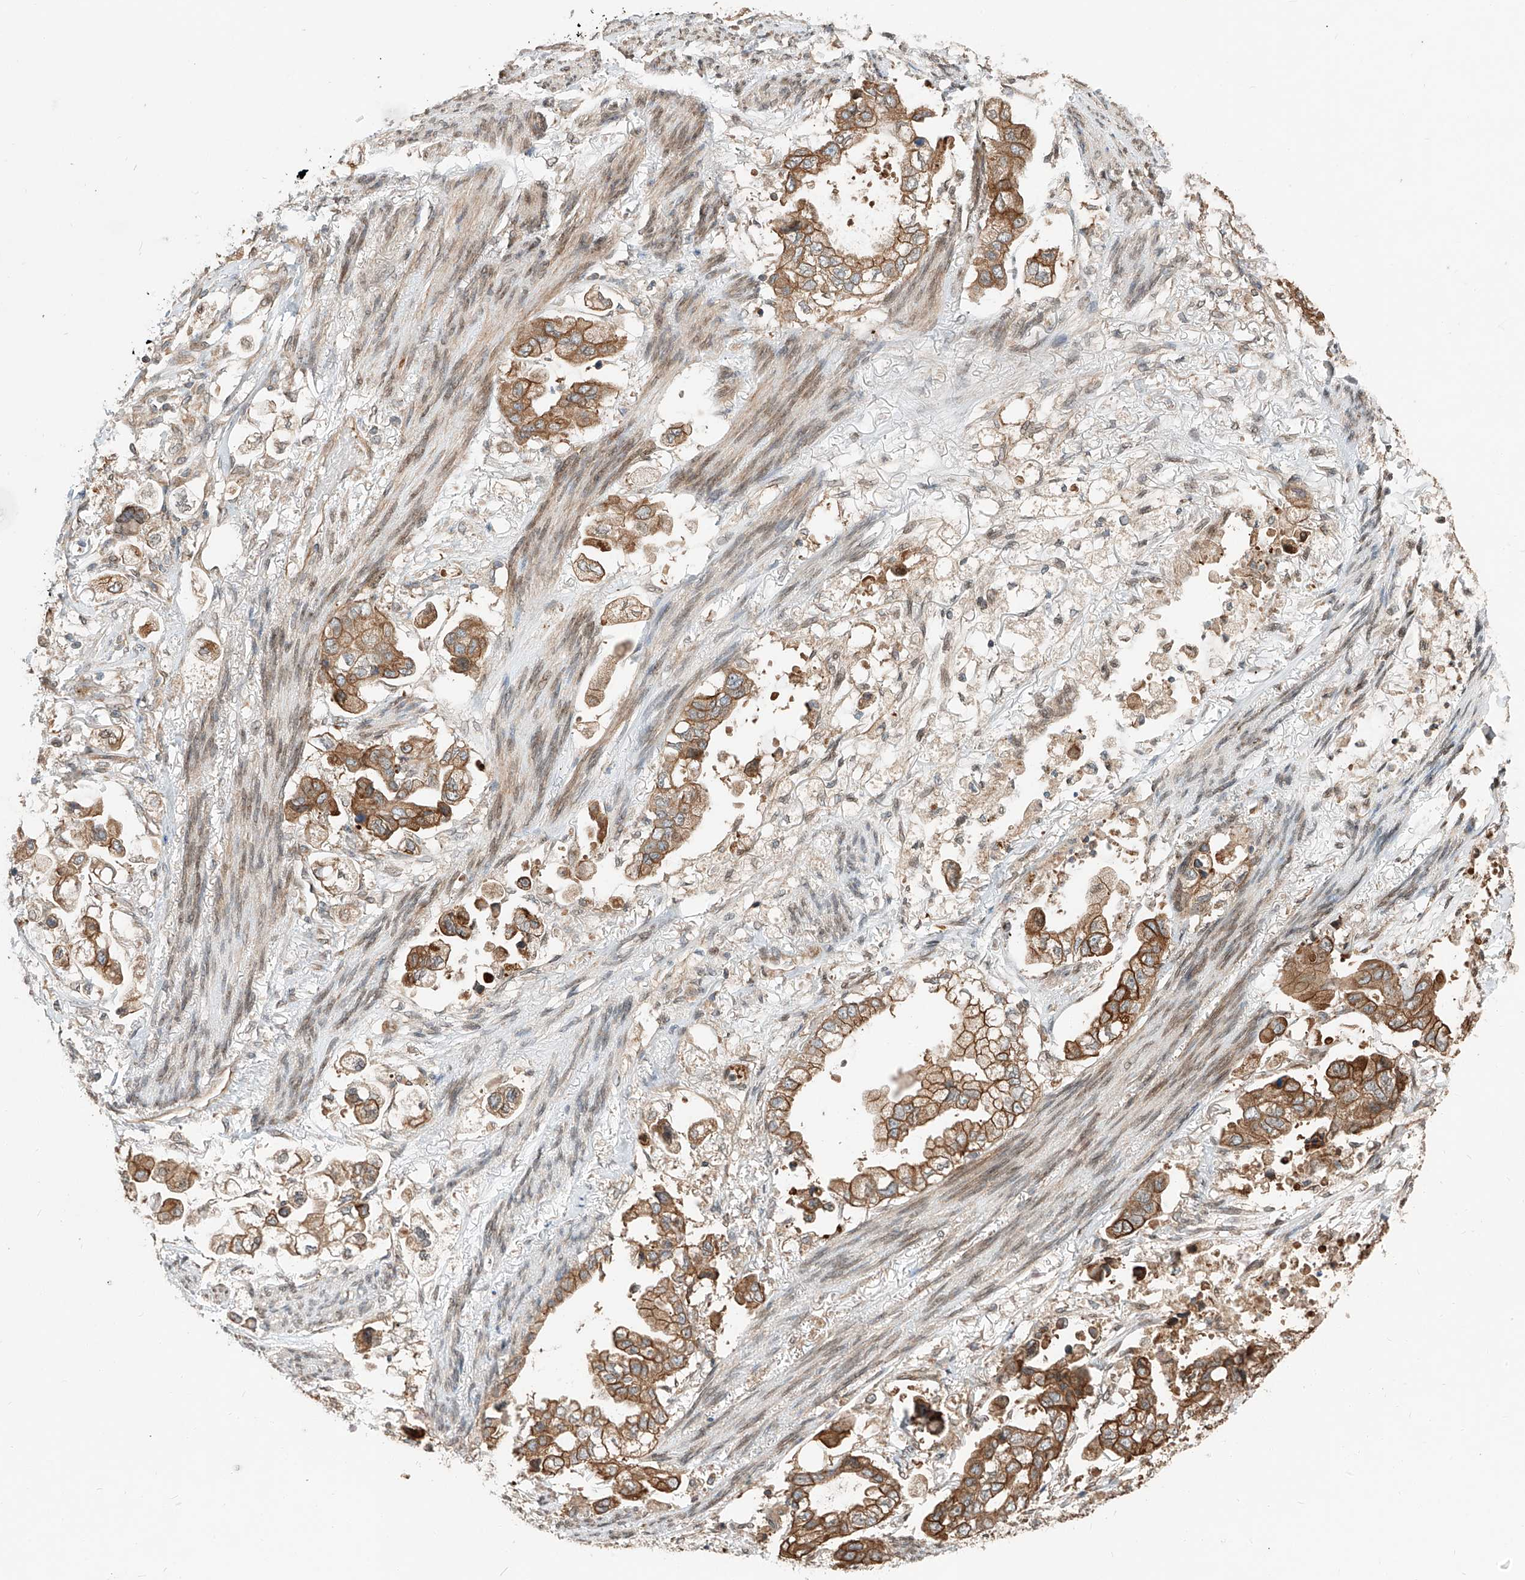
{"staining": {"intensity": "moderate", "quantity": ">75%", "location": "cytoplasmic/membranous"}, "tissue": "stomach cancer", "cell_type": "Tumor cells", "image_type": "cancer", "snomed": [{"axis": "morphology", "description": "Adenocarcinoma, NOS"}, {"axis": "topography", "description": "Stomach"}], "caption": "Moderate cytoplasmic/membranous positivity is identified in about >75% of tumor cells in stomach adenocarcinoma. The protein of interest is stained brown, and the nuclei are stained in blue (DAB IHC with brightfield microscopy, high magnification).", "gene": "CEP162", "patient": {"sex": "male", "age": 62}}